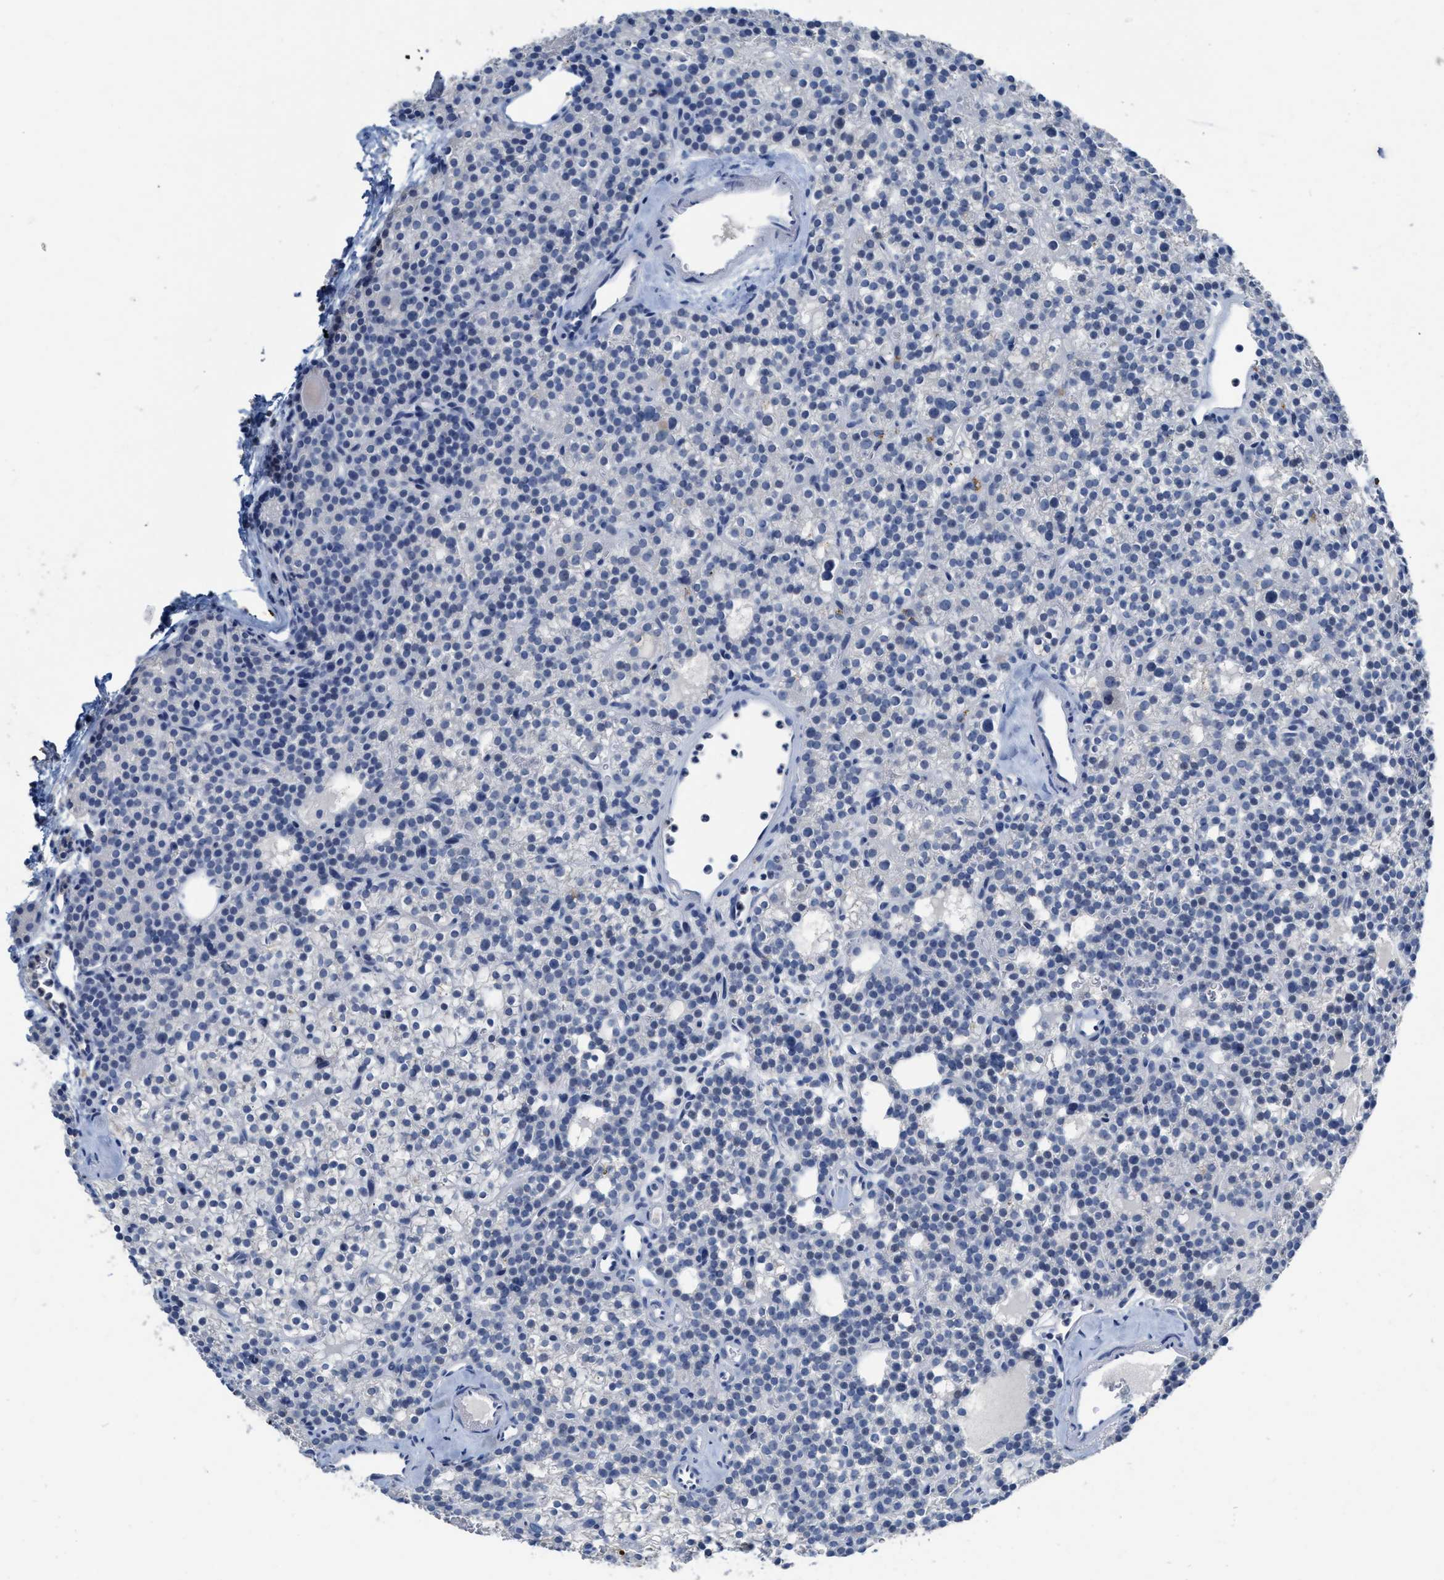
{"staining": {"intensity": "negative", "quantity": "none", "location": "none"}, "tissue": "parathyroid gland", "cell_type": "Glandular cells", "image_type": "normal", "snomed": [{"axis": "morphology", "description": "Normal tissue, NOS"}, {"axis": "morphology", "description": "Adenoma, NOS"}, {"axis": "topography", "description": "Parathyroid gland"}], "caption": "DAB (3,3'-diaminobenzidine) immunohistochemical staining of benign parathyroid gland exhibits no significant positivity in glandular cells.", "gene": "CEACAM5", "patient": {"sex": "female", "age": 74}}